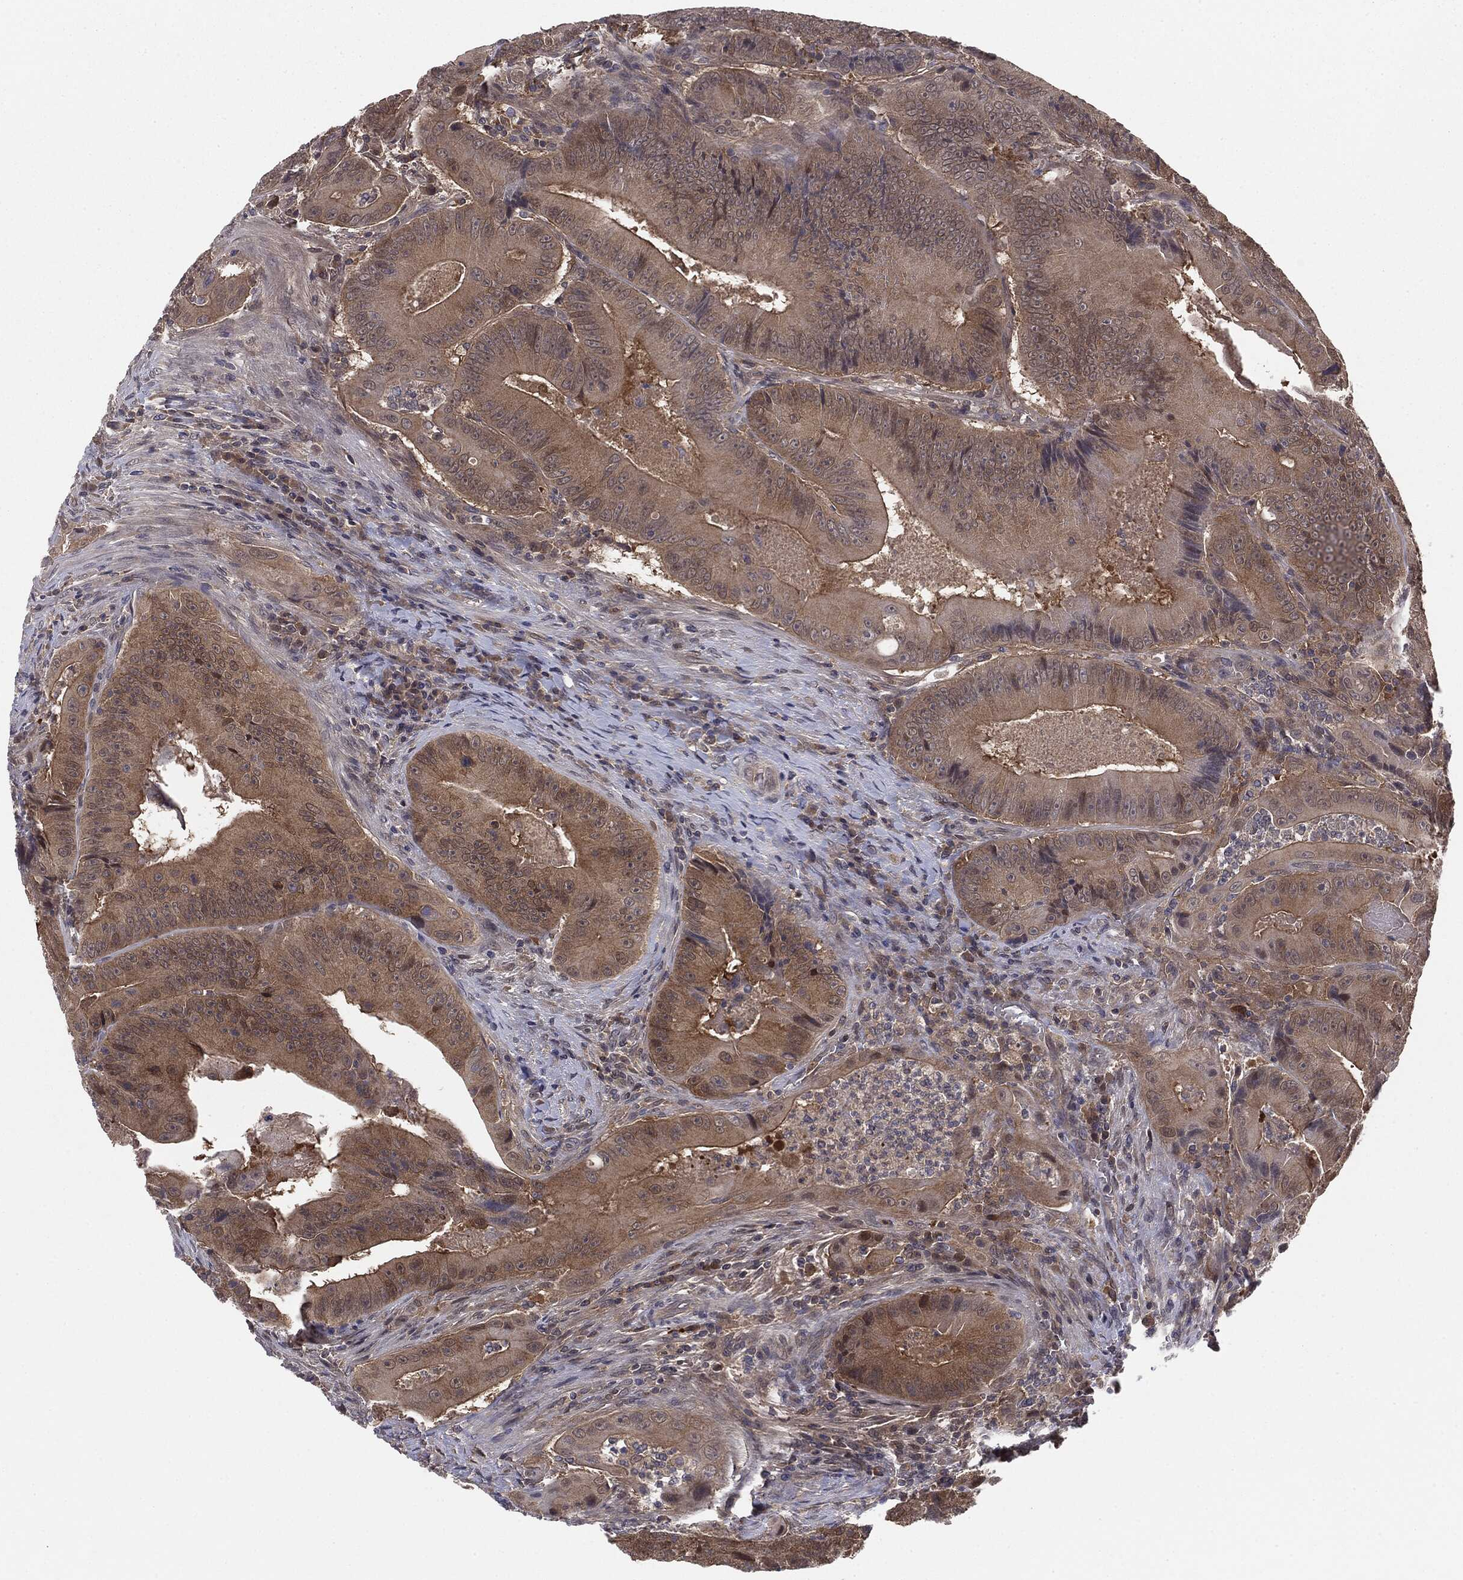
{"staining": {"intensity": "weak", "quantity": ">75%", "location": "cytoplasmic/membranous"}, "tissue": "colorectal cancer", "cell_type": "Tumor cells", "image_type": "cancer", "snomed": [{"axis": "morphology", "description": "Adenocarcinoma, NOS"}, {"axis": "topography", "description": "Colon"}], "caption": "Approximately >75% of tumor cells in adenocarcinoma (colorectal) reveal weak cytoplasmic/membranous protein expression as visualized by brown immunohistochemical staining.", "gene": "KRT7", "patient": {"sex": "female", "age": 86}}